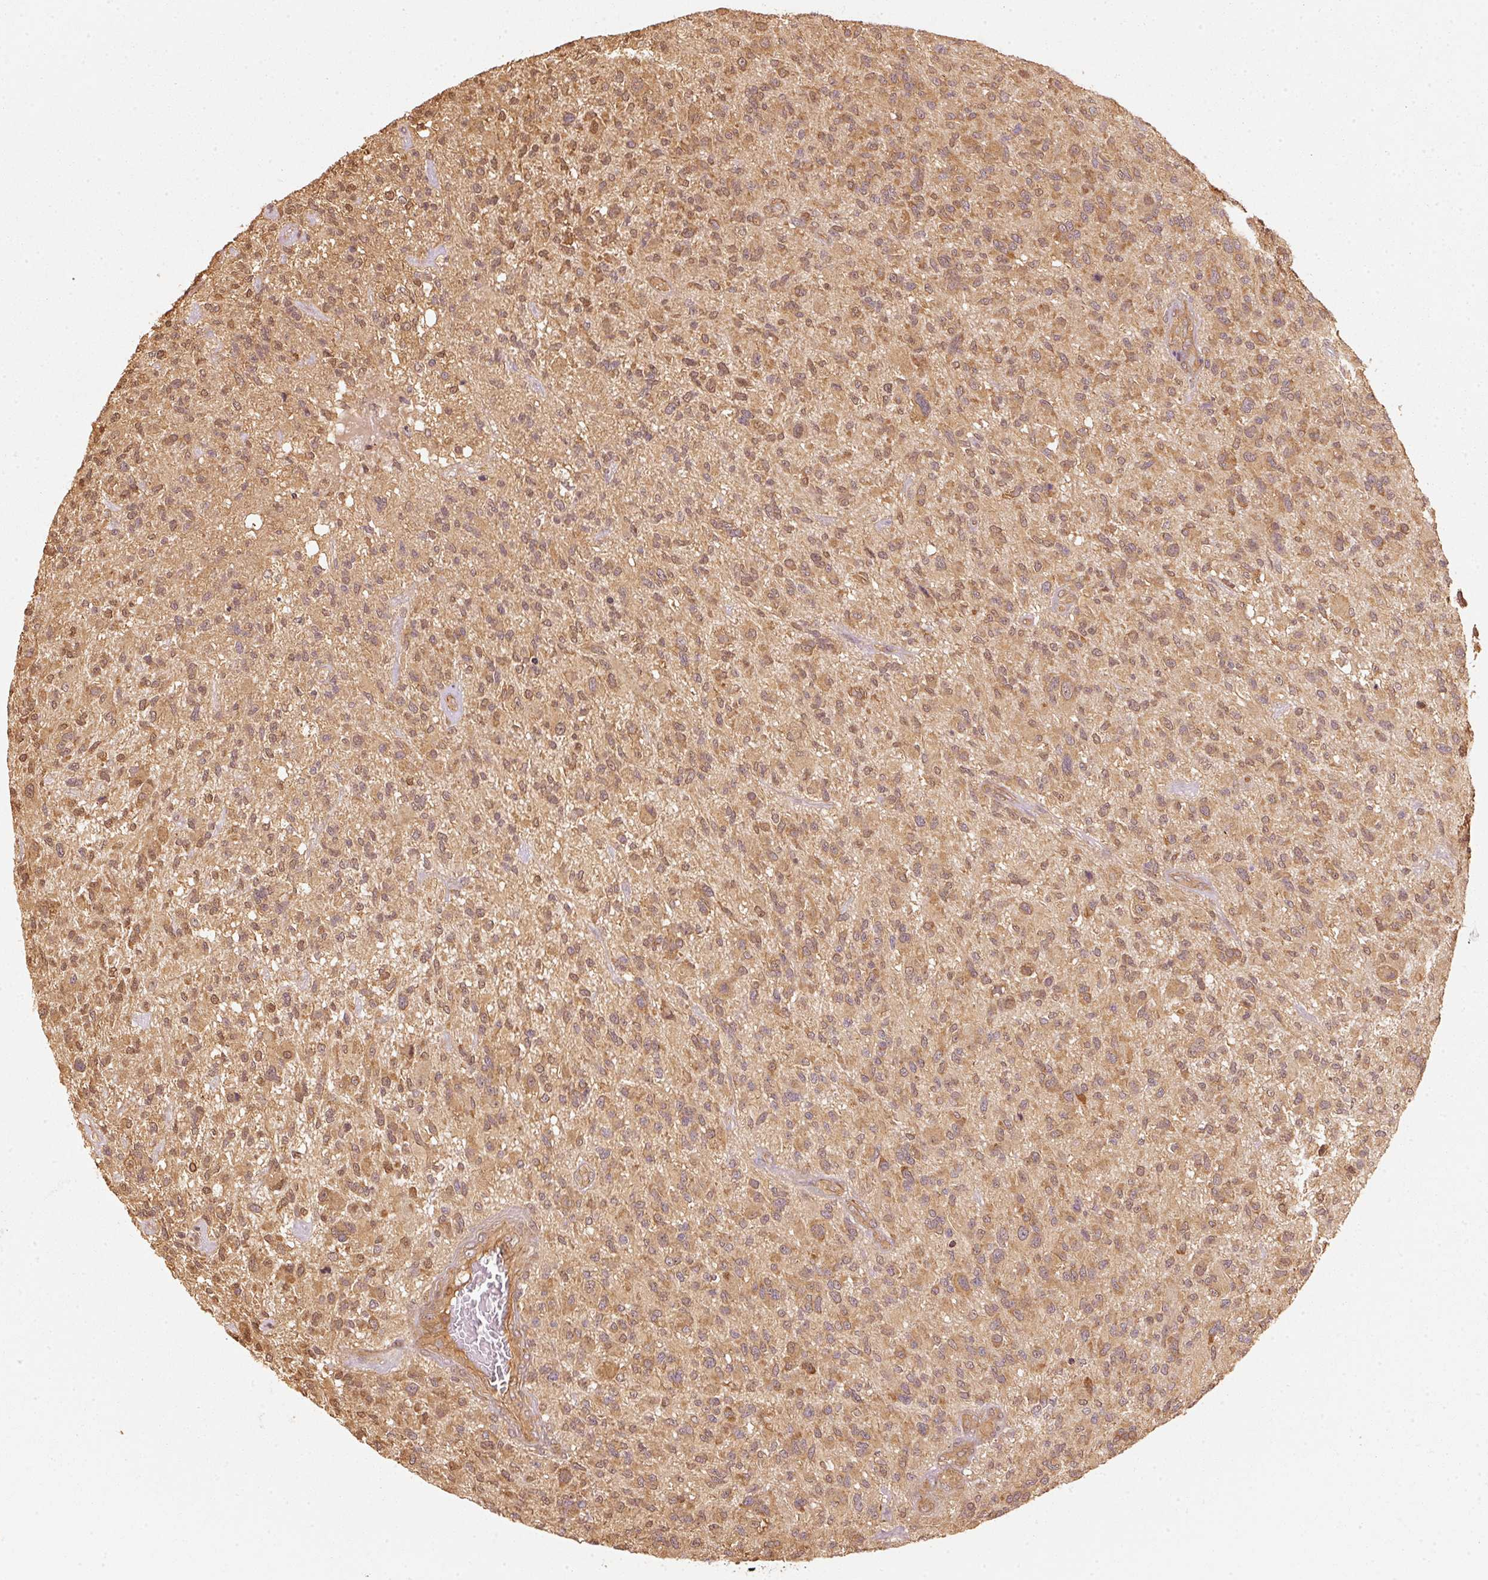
{"staining": {"intensity": "moderate", "quantity": ">75%", "location": "cytoplasmic/membranous"}, "tissue": "glioma", "cell_type": "Tumor cells", "image_type": "cancer", "snomed": [{"axis": "morphology", "description": "Glioma, malignant, High grade"}, {"axis": "topography", "description": "Brain"}], "caption": "A brown stain highlights moderate cytoplasmic/membranous staining of a protein in high-grade glioma (malignant) tumor cells.", "gene": "STAU1", "patient": {"sex": "male", "age": 47}}